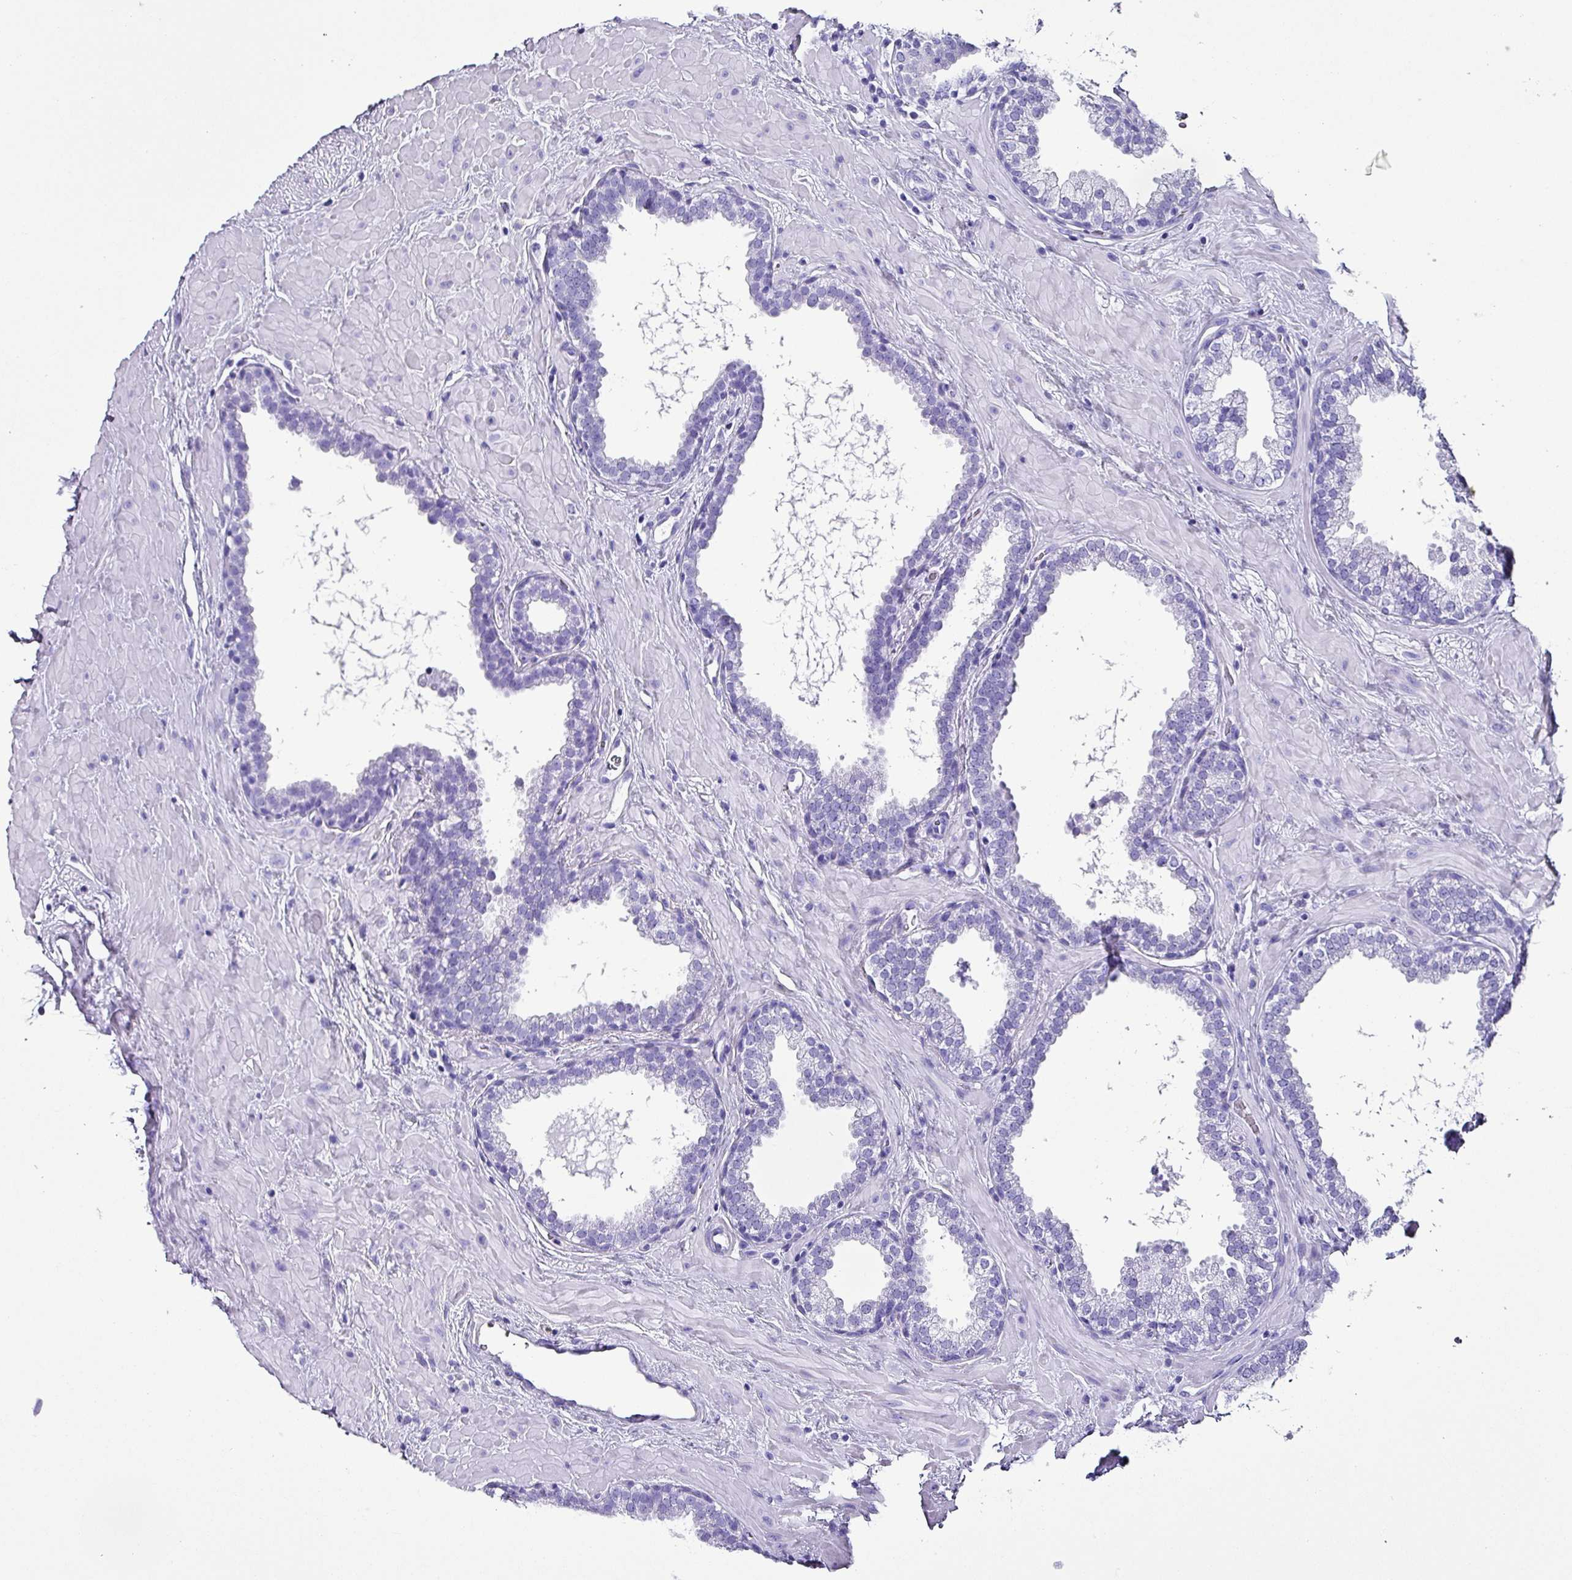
{"staining": {"intensity": "negative", "quantity": "none", "location": "none"}, "tissue": "prostate", "cell_type": "Glandular cells", "image_type": "normal", "snomed": [{"axis": "morphology", "description": "Normal tissue, NOS"}, {"axis": "topography", "description": "Prostate"}], "caption": "A high-resolution image shows immunohistochemistry staining of normal prostate, which exhibits no significant expression in glandular cells. The staining is performed using DAB brown chromogen with nuclei counter-stained in using hematoxylin.", "gene": "KRT6A", "patient": {"sex": "male", "age": 51}}